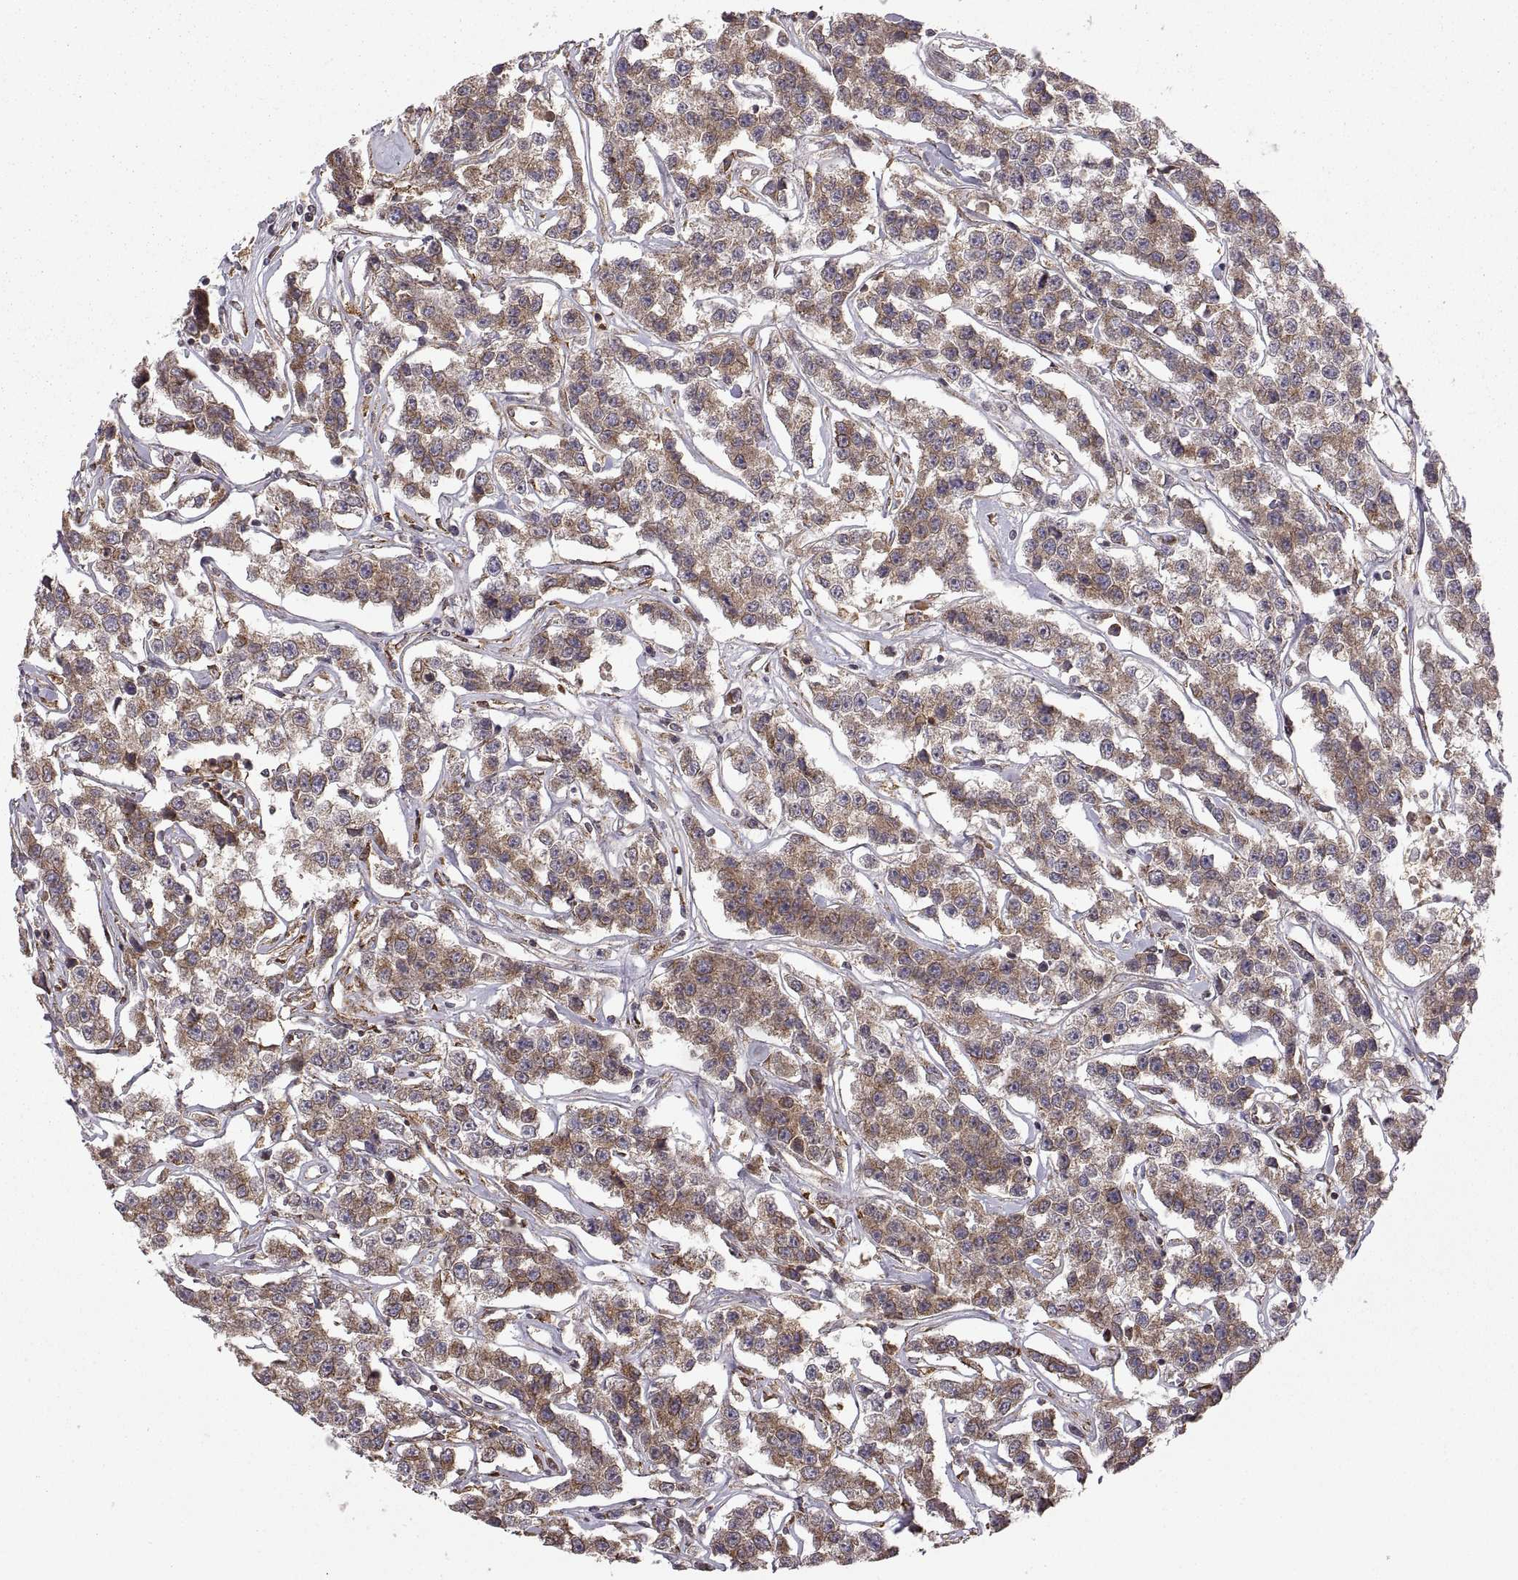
{"staining": {"intensity": "moderate", "quantity": "25%-75%", "location": "cytoplasmic/membranous"}, "tissue": "testis cancer", "cell_type": "Tumor cells", "image_type": "cancer", "snomed": [{"axis": "morphology", "description": "Seminoma, NOS"}, {"axis": "topography", "description": "Testis"}], "caption": "Testis seminoma stained with DAB (3,3'-diaminobenzidine) immunohistochemistry (IHC) reveals medium levels of moderate cytoplasmic/membranous positivity in approximately 25%-75% of tumor cells. The protein of interest is shown in brown color, while the nuclei are stained blue.", "gene": "PDIA3", "patient": {"sex": "male", "age": 59}}